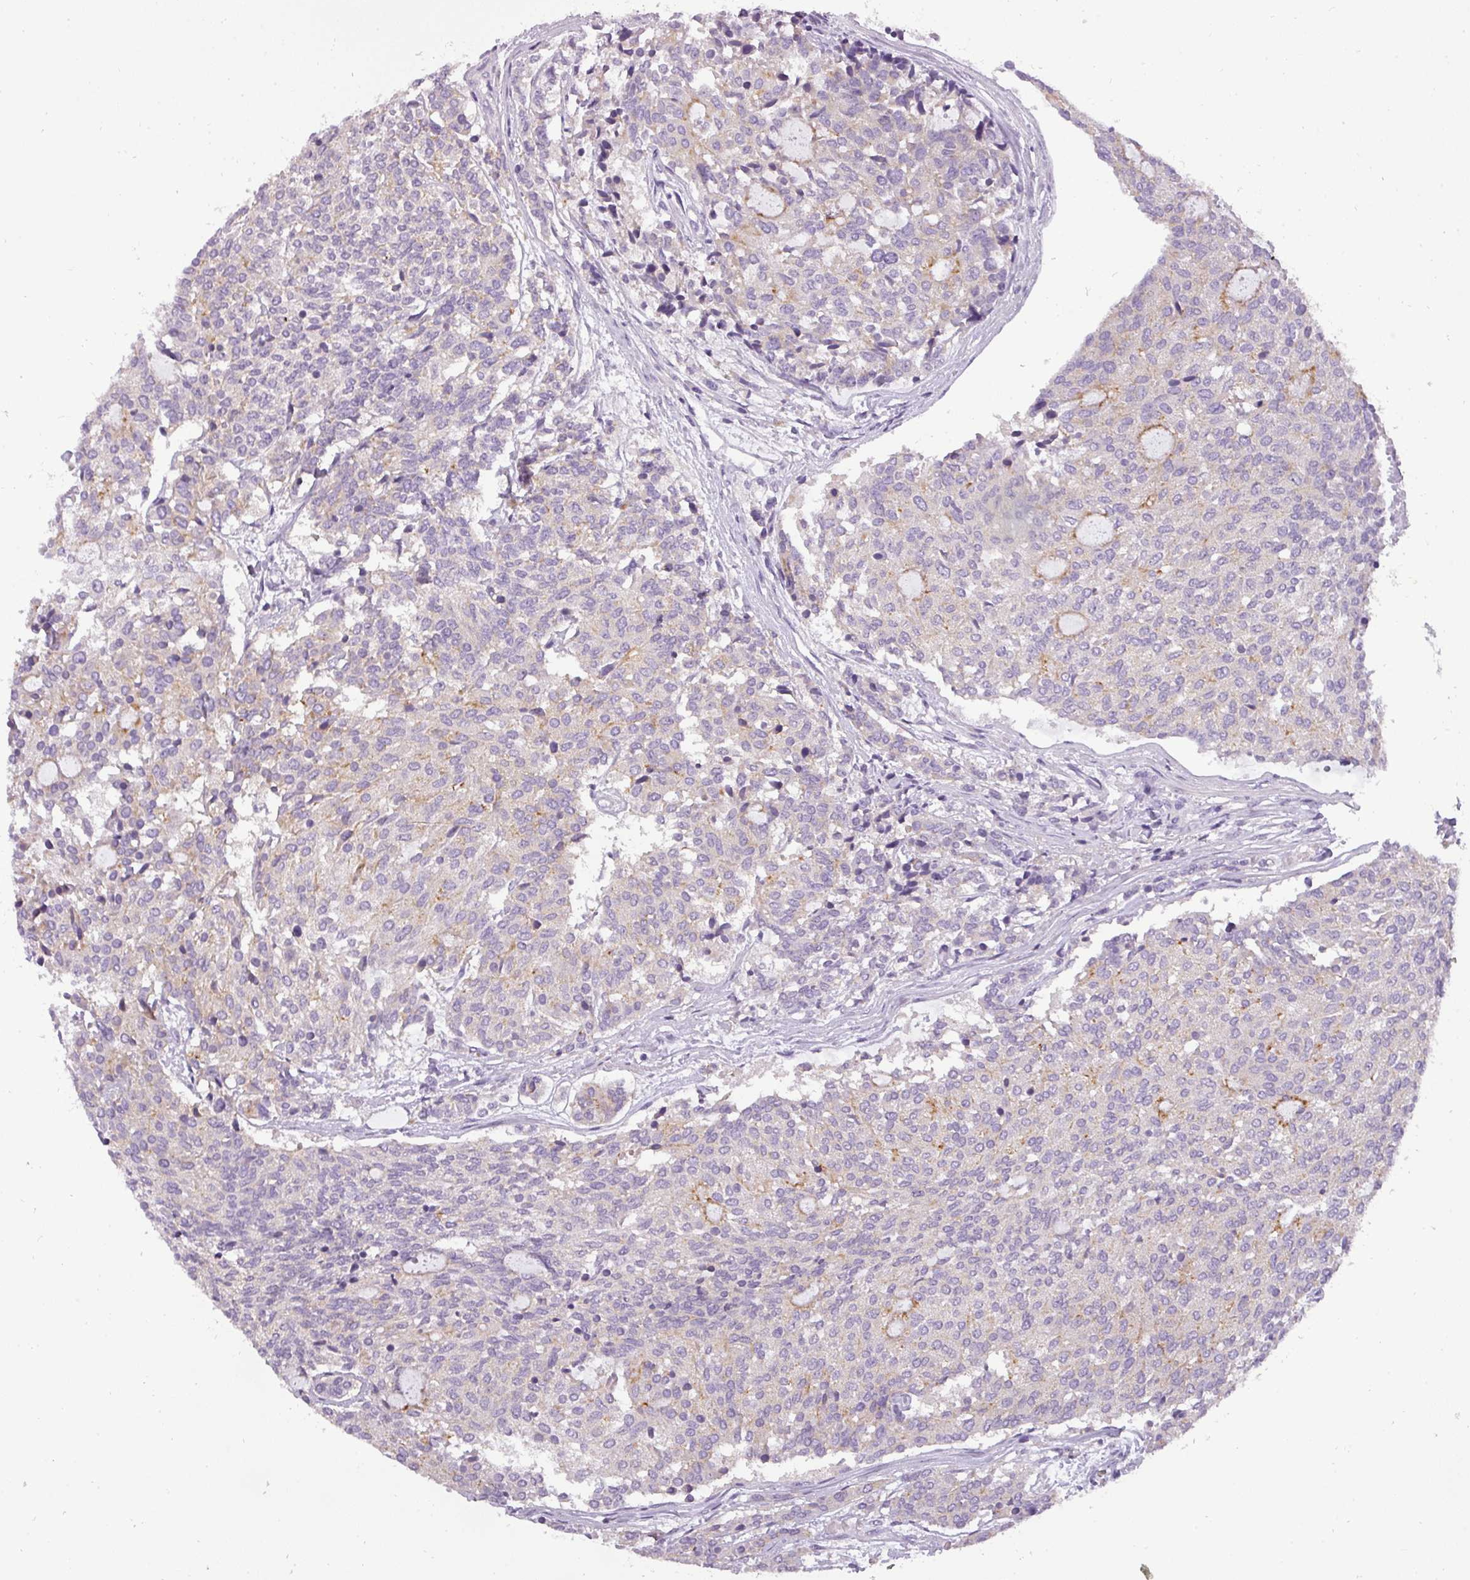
{"staining": {"intensity": "weak", "quantity": "<25%", "location": "cytoplasmic/membranous"}, "tissue": "carcinoid", "cell_type": "Tumor cells", "image_type": "cancer", "snomed": [{"axis": "morphology", "description": "Carcinoid, malignant, NOS"}, {"axis": "topography", "description": "Pancreas"}], "caption": "Histopathology image shows no significant protein staining in tumor cells of carcinoid (malignant).", "gene": "ATP6V1D", "patient": {"sex": "female", "age": 54}}